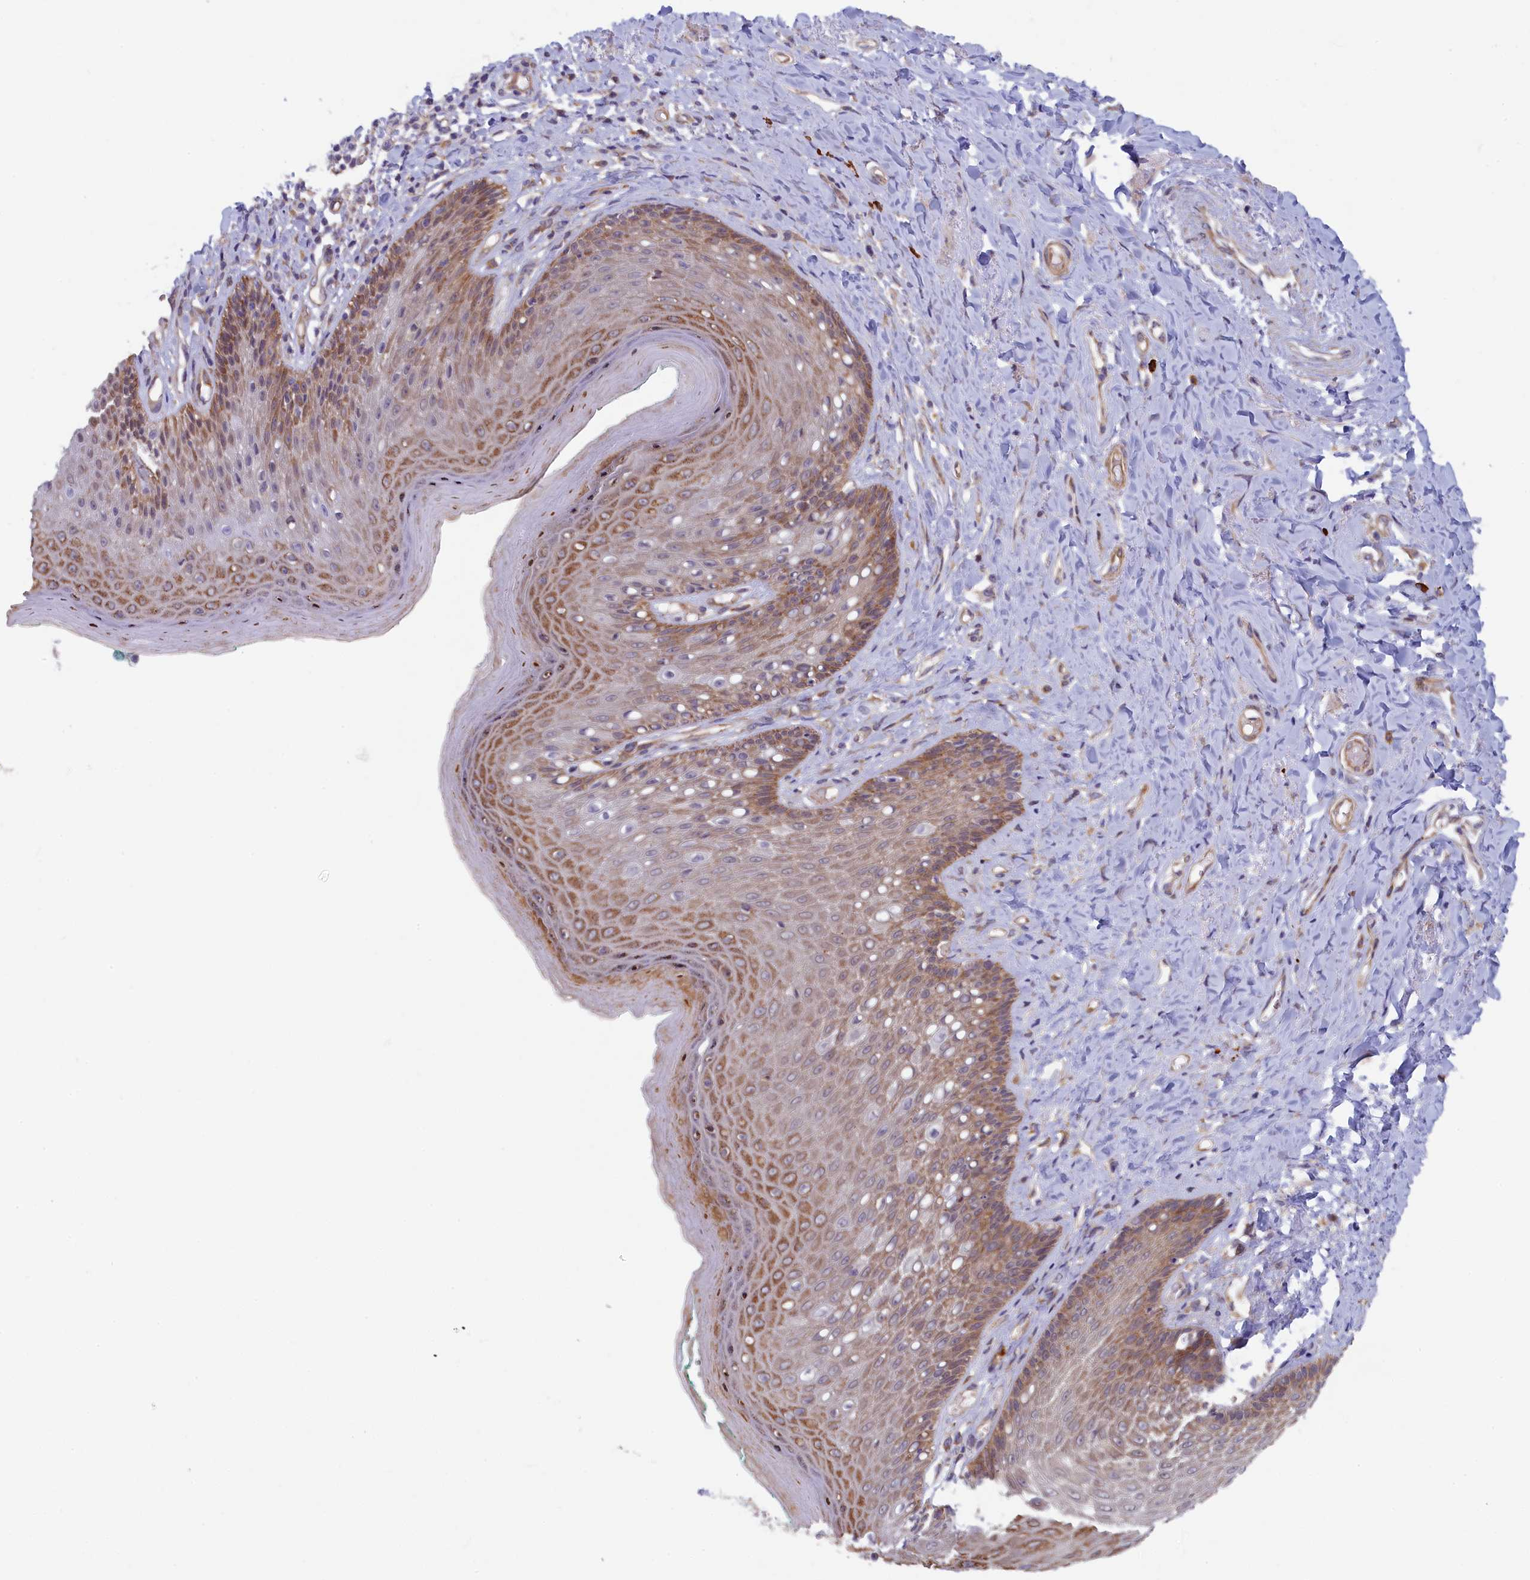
{"staining": {"intensity": "moderate", "quantity": ">75%", "location": "cytoplasmic/membranous"}, "tissue": "skin", "cell_type": "Epidermal cells", "image_type": "normal", "snomed": [{"axis": "morphology", "description": "Normal tissue, NOS"}, {"axis": "topography", "description": "Anal"}], "caption": "Unremarkable skin demonstrates moderate cytoplasmic/membranous expression in approximately >75% of epidermal cells.", "gene": "JPT2", "patient": {"sex": "male", "age": 78}}